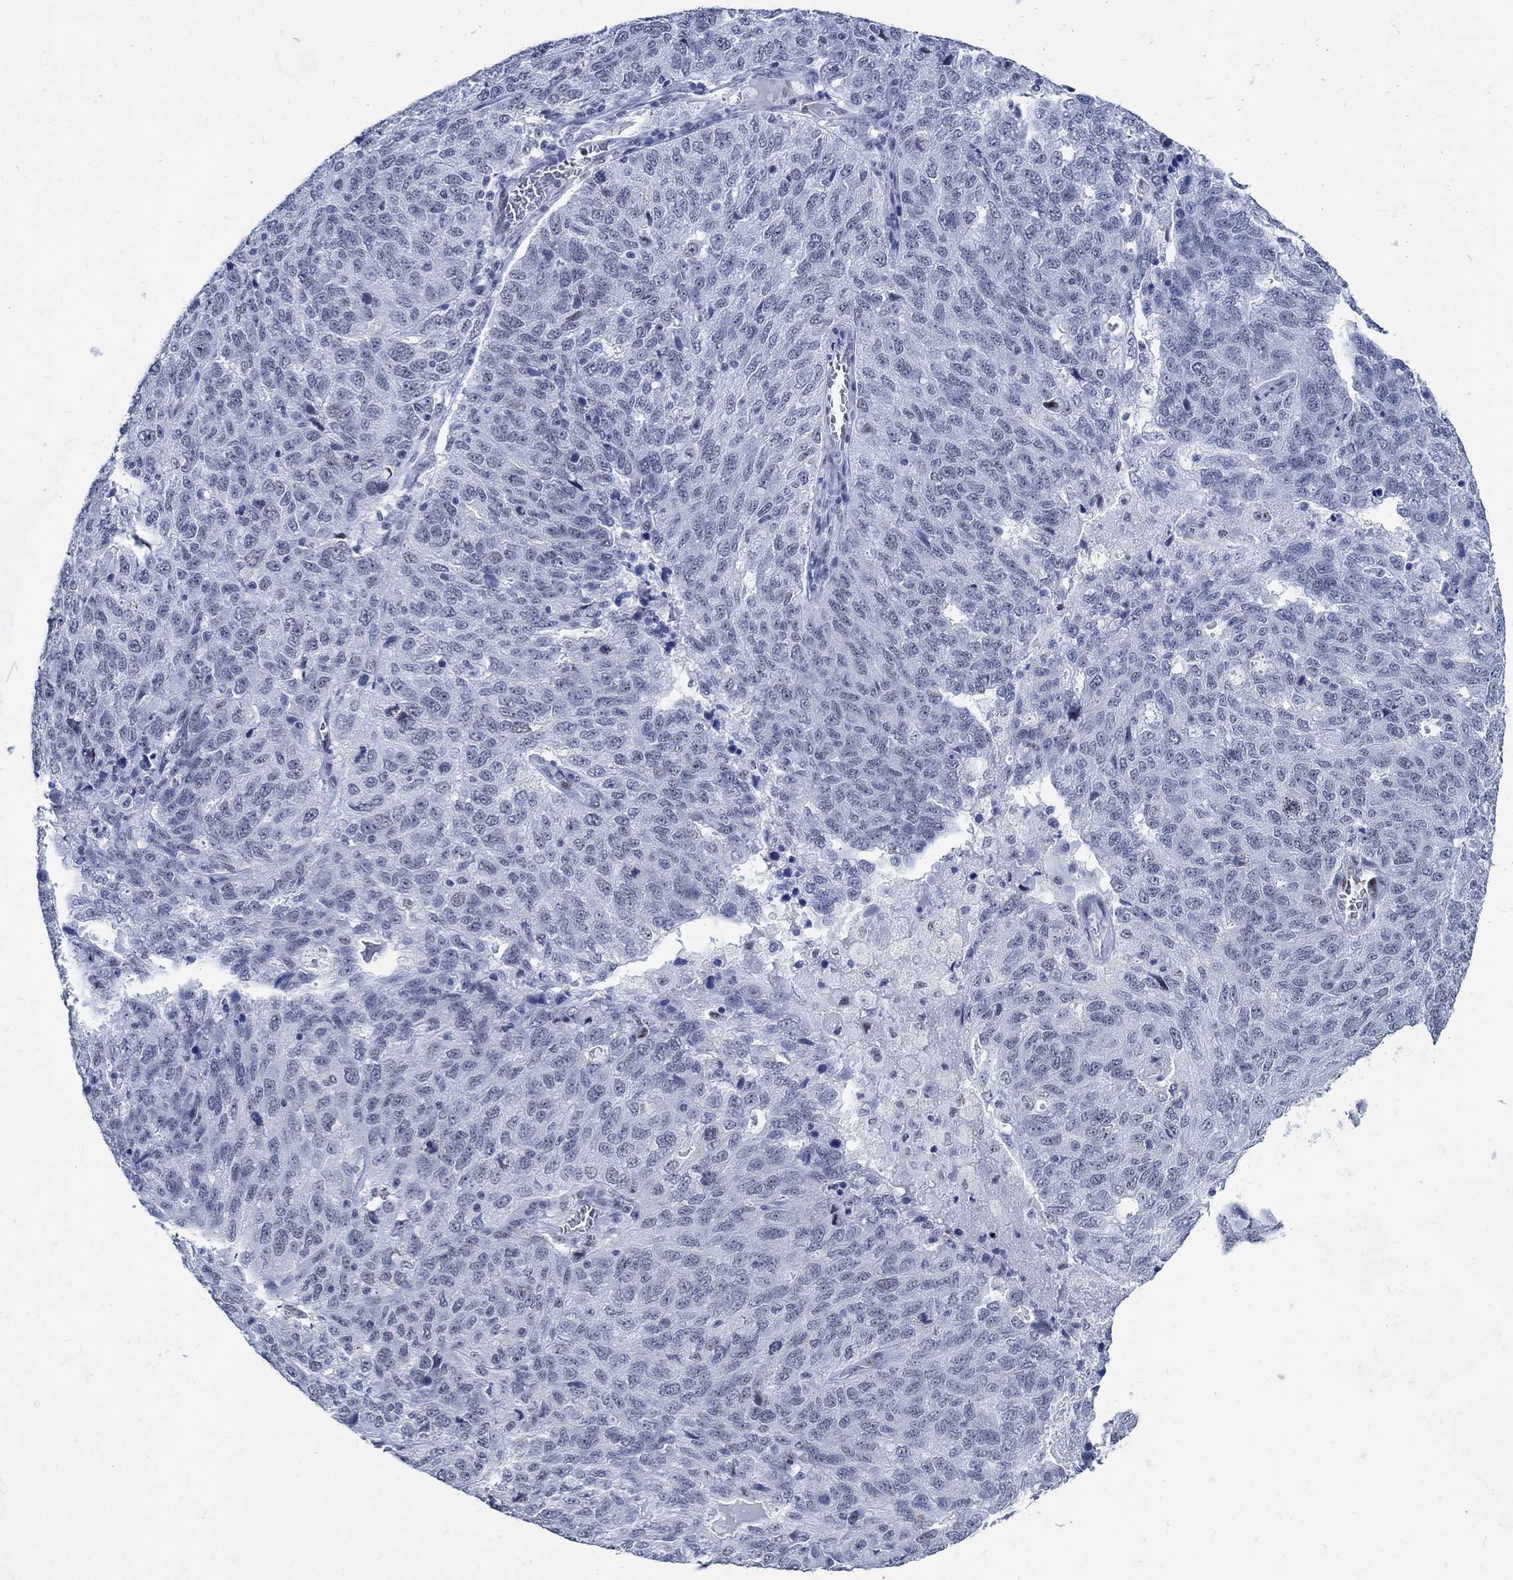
{"staining": {"intensity": "negative", "quantity": "none", "location": "none"}, "tissue": "ovarian cancer", "cell_type": "Tumor cells", "image_type": "cancer", "snomed": [{"axis": "morphology", "description": "Cystadenocarcinoma, serous, NOS"}, {"axis": "topography", "description": "Ovary"}], "caption": "Immunohistochemical staining of human ovarian cancer (serous cystadenocarcinoma) exhibits no significant positivity in tumor cells. The staining was performed using DAB to visualize the protein expression in brown, while the nuclei were stained in blue with hematoxylin (Magnification: 20x).", "gene": "DLK1", "patient": {"sex": "female", "age": 71}}